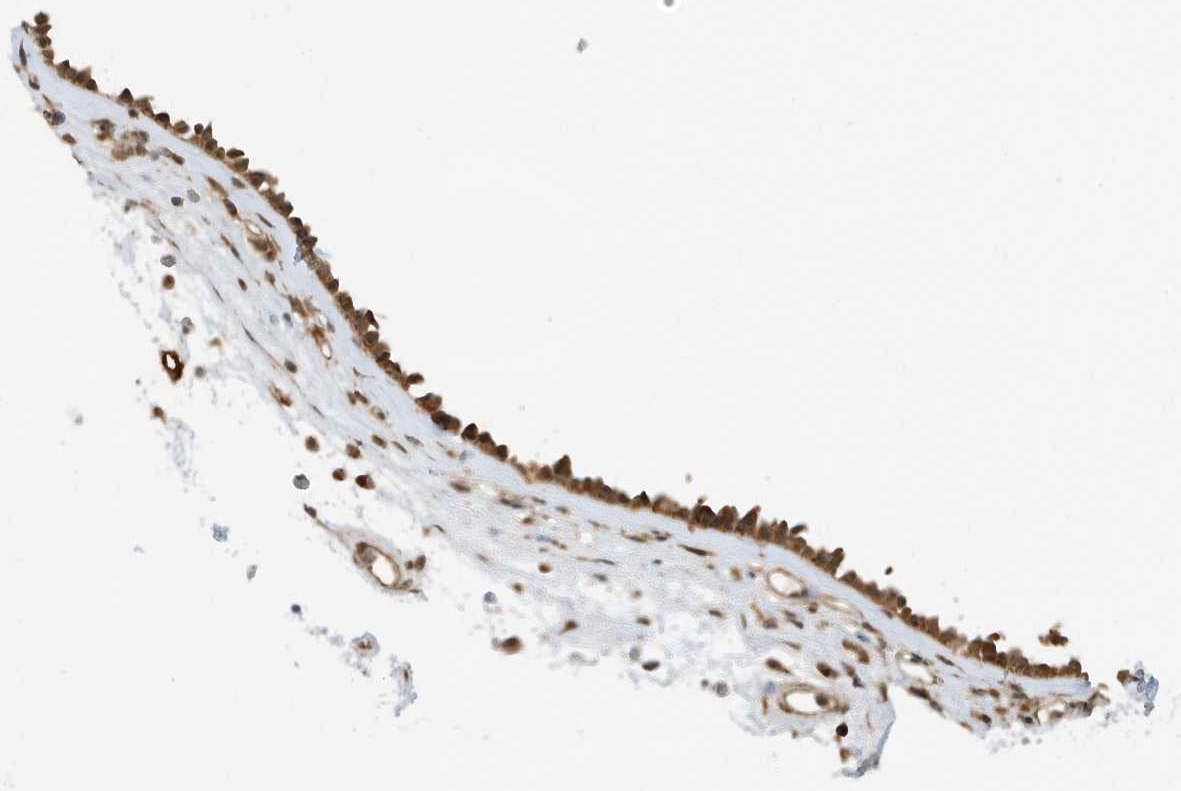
{"staining": {"intensity": "strong", "quantity": ">75%", "location": "cytoplasmic/membranous"}, "tissue": "nasopharynx", "cell_type": "Respiratory epithelial cells", "image_type": "normal", "snomed": [{"axis": "morphology", "description": "Normal tissue, NOS"}, {"axis": "morphology", "description": "Inflammation, NOS"}, {"axis": "morphology", "description": "Malignant melanoma, Metastatic site"}, {"axis": "topography", "description": "Nasopharynx"}], "caption": "Brown immunohistochemical staining in benign nasopharynx exhibits strong cytoplasmic/membranous expression in approximately >75% of respiratory epithelial cells.", "gene": "DHX36", "patient": {"sex": "male", "age": 70}}